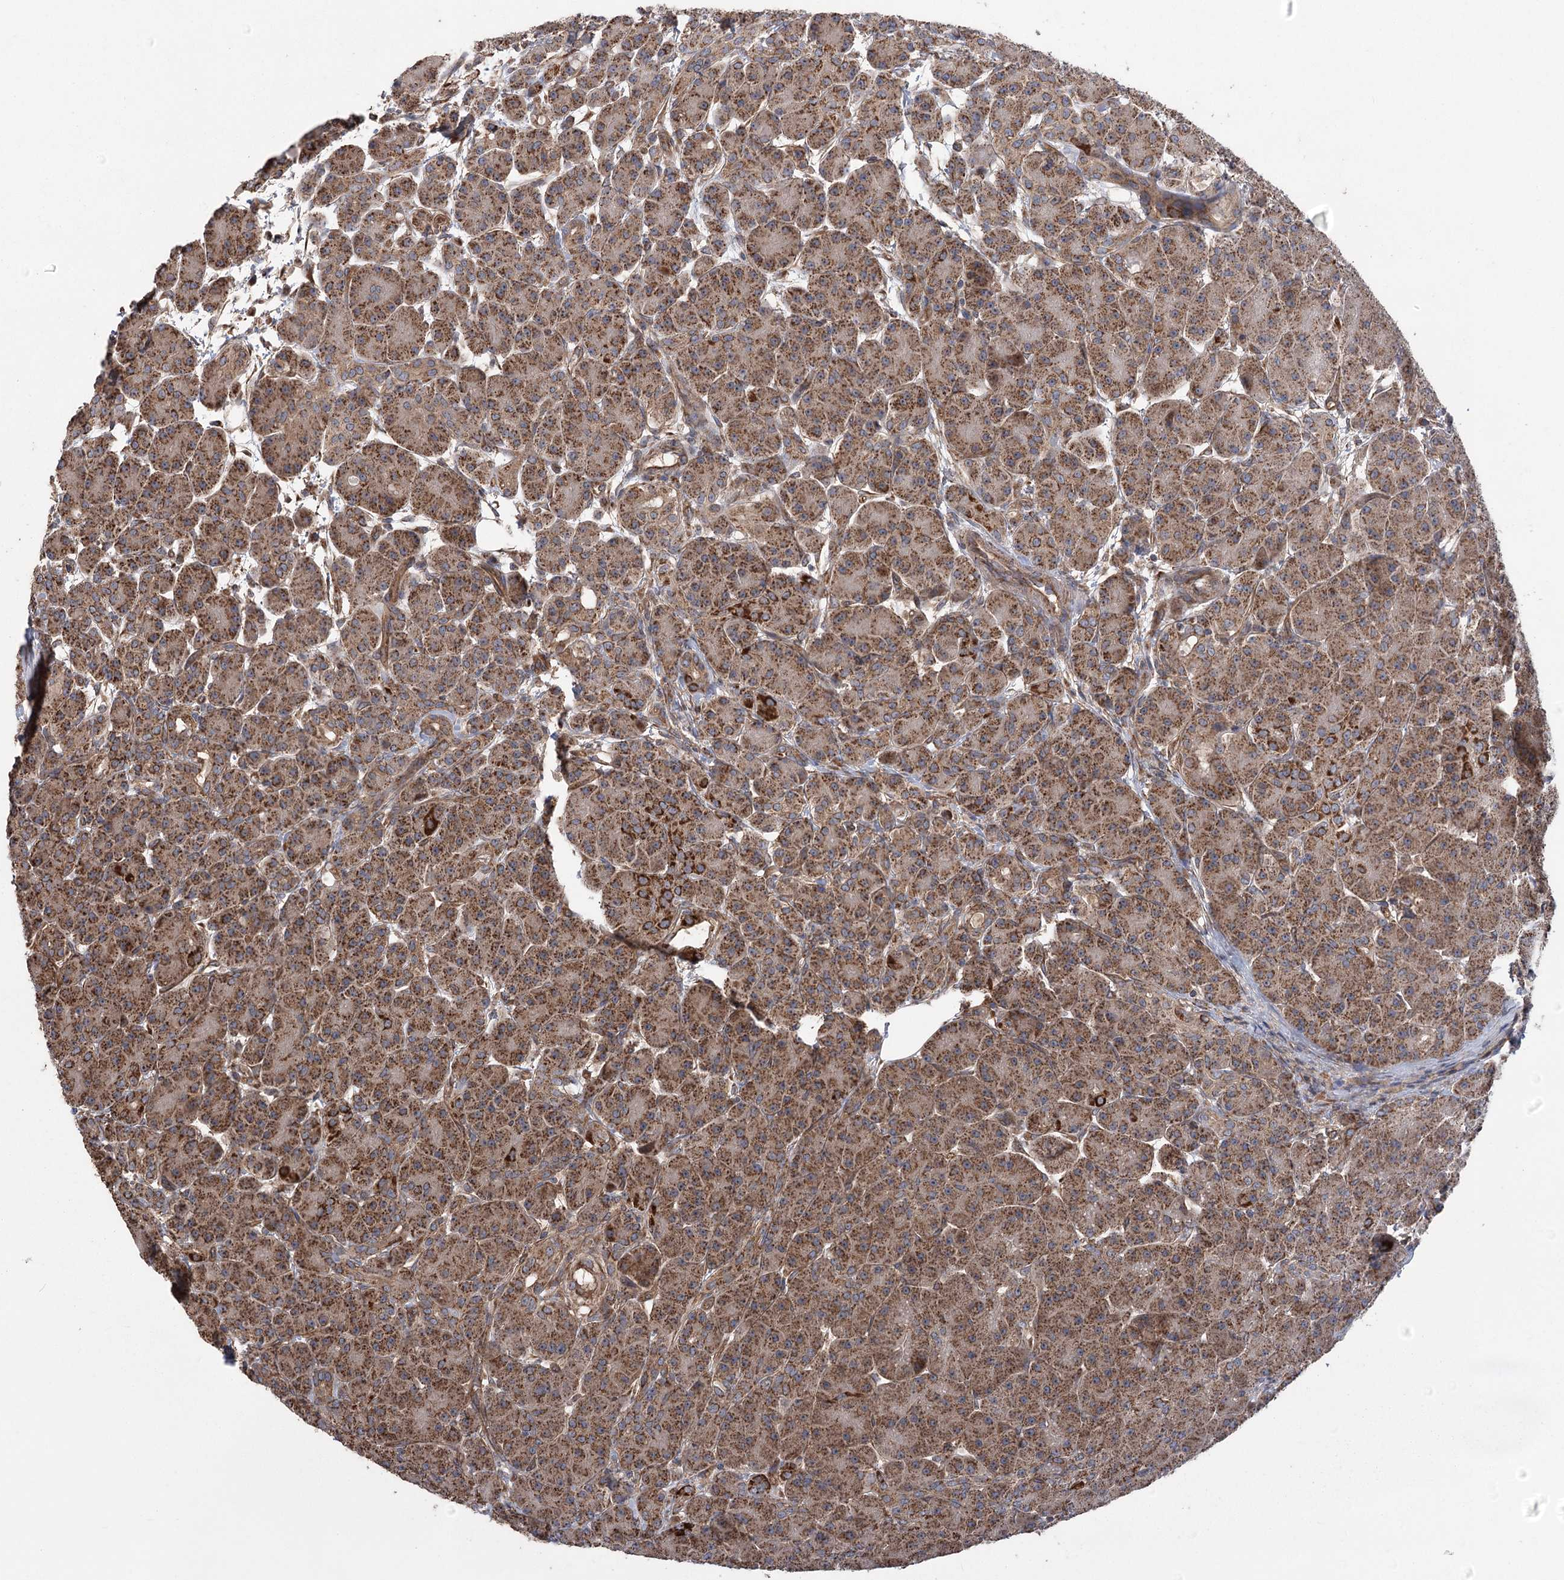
{"staining": {"intensity": "strong", "quantity": ">75%", "location": "cytoplasmic/membranous"}, "tissue": "pancreas", "cell_type": "Exocrine glandular cells", "image_type": "normal", "snomed": [{"axis": "morphology", "description": "Normal tissue, NOS"}, {"axis": "topography", "description": "Pancreas"}], "caption": "Benign pancreas displays strong cytoplasmic/membranous staining in approximately >75% of exocrine glandular cells, visualized by immunohistochemistry.", "gene": "RWDD4", "patient": {"sex": "male", "age": 63}}